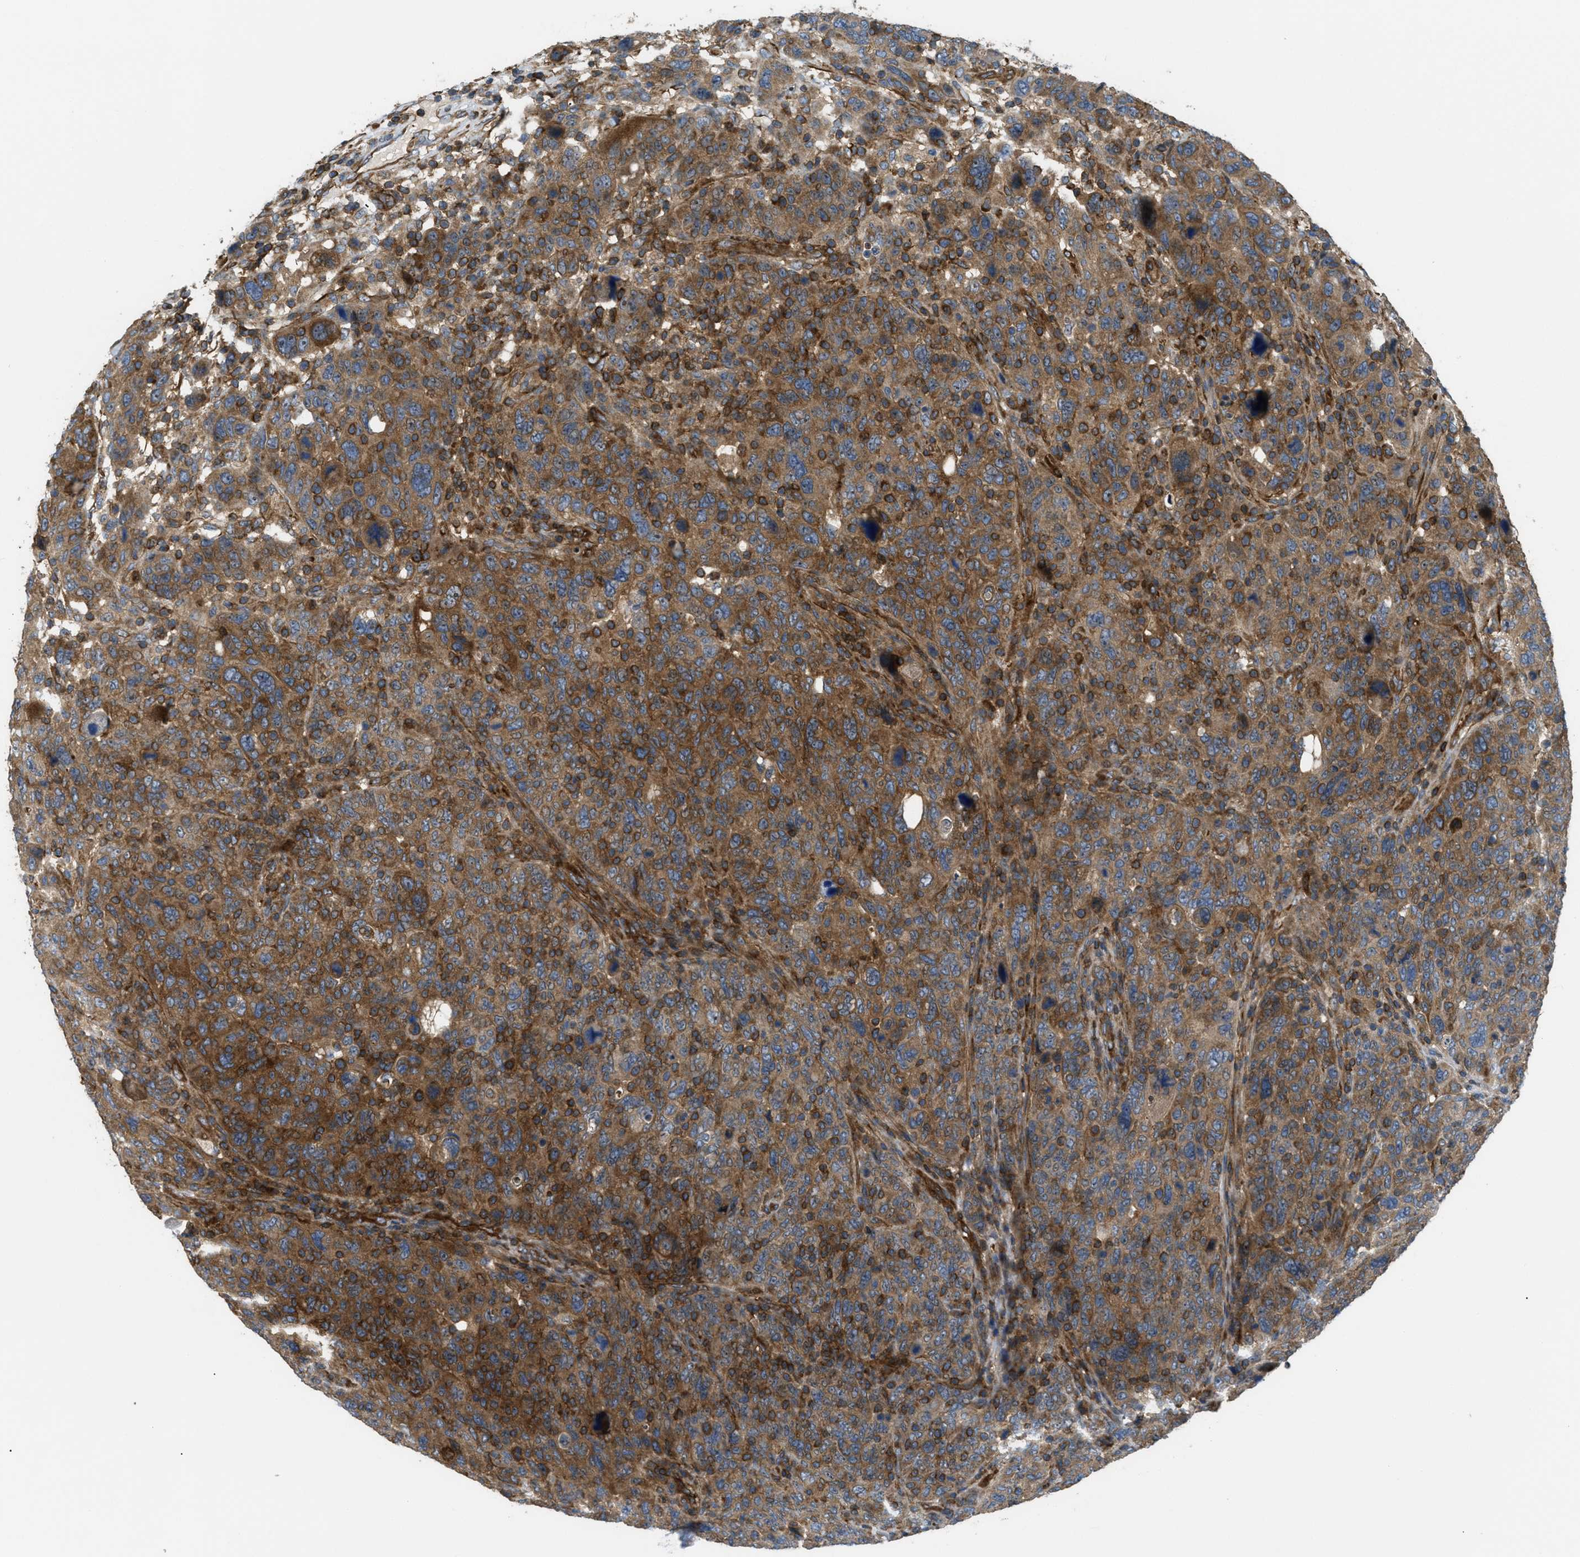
{"staining": {"intensity": "moderate", "quantity": ">75%", "location": "cytoplasmic/membranous"}, "tissue": "breast cancer", "cell_type": "Tumor cells", "image_type": "cancer", "snomed": [{"axis": "morphology", "description": "Duct carcinoma"}, {"axis": "topography", "description": "Breast"}], "caption": "This micrograph exhibits intraductal carcinoma (breast) stained with IHC to label a protein in brown. The cytoplasmic/membranous of tumor cells show moderate positivity for the protein. Nuclei are counter-stained blue.", "gene": "ATP2A3", "patient": {"sex": "female", "age": 37}}